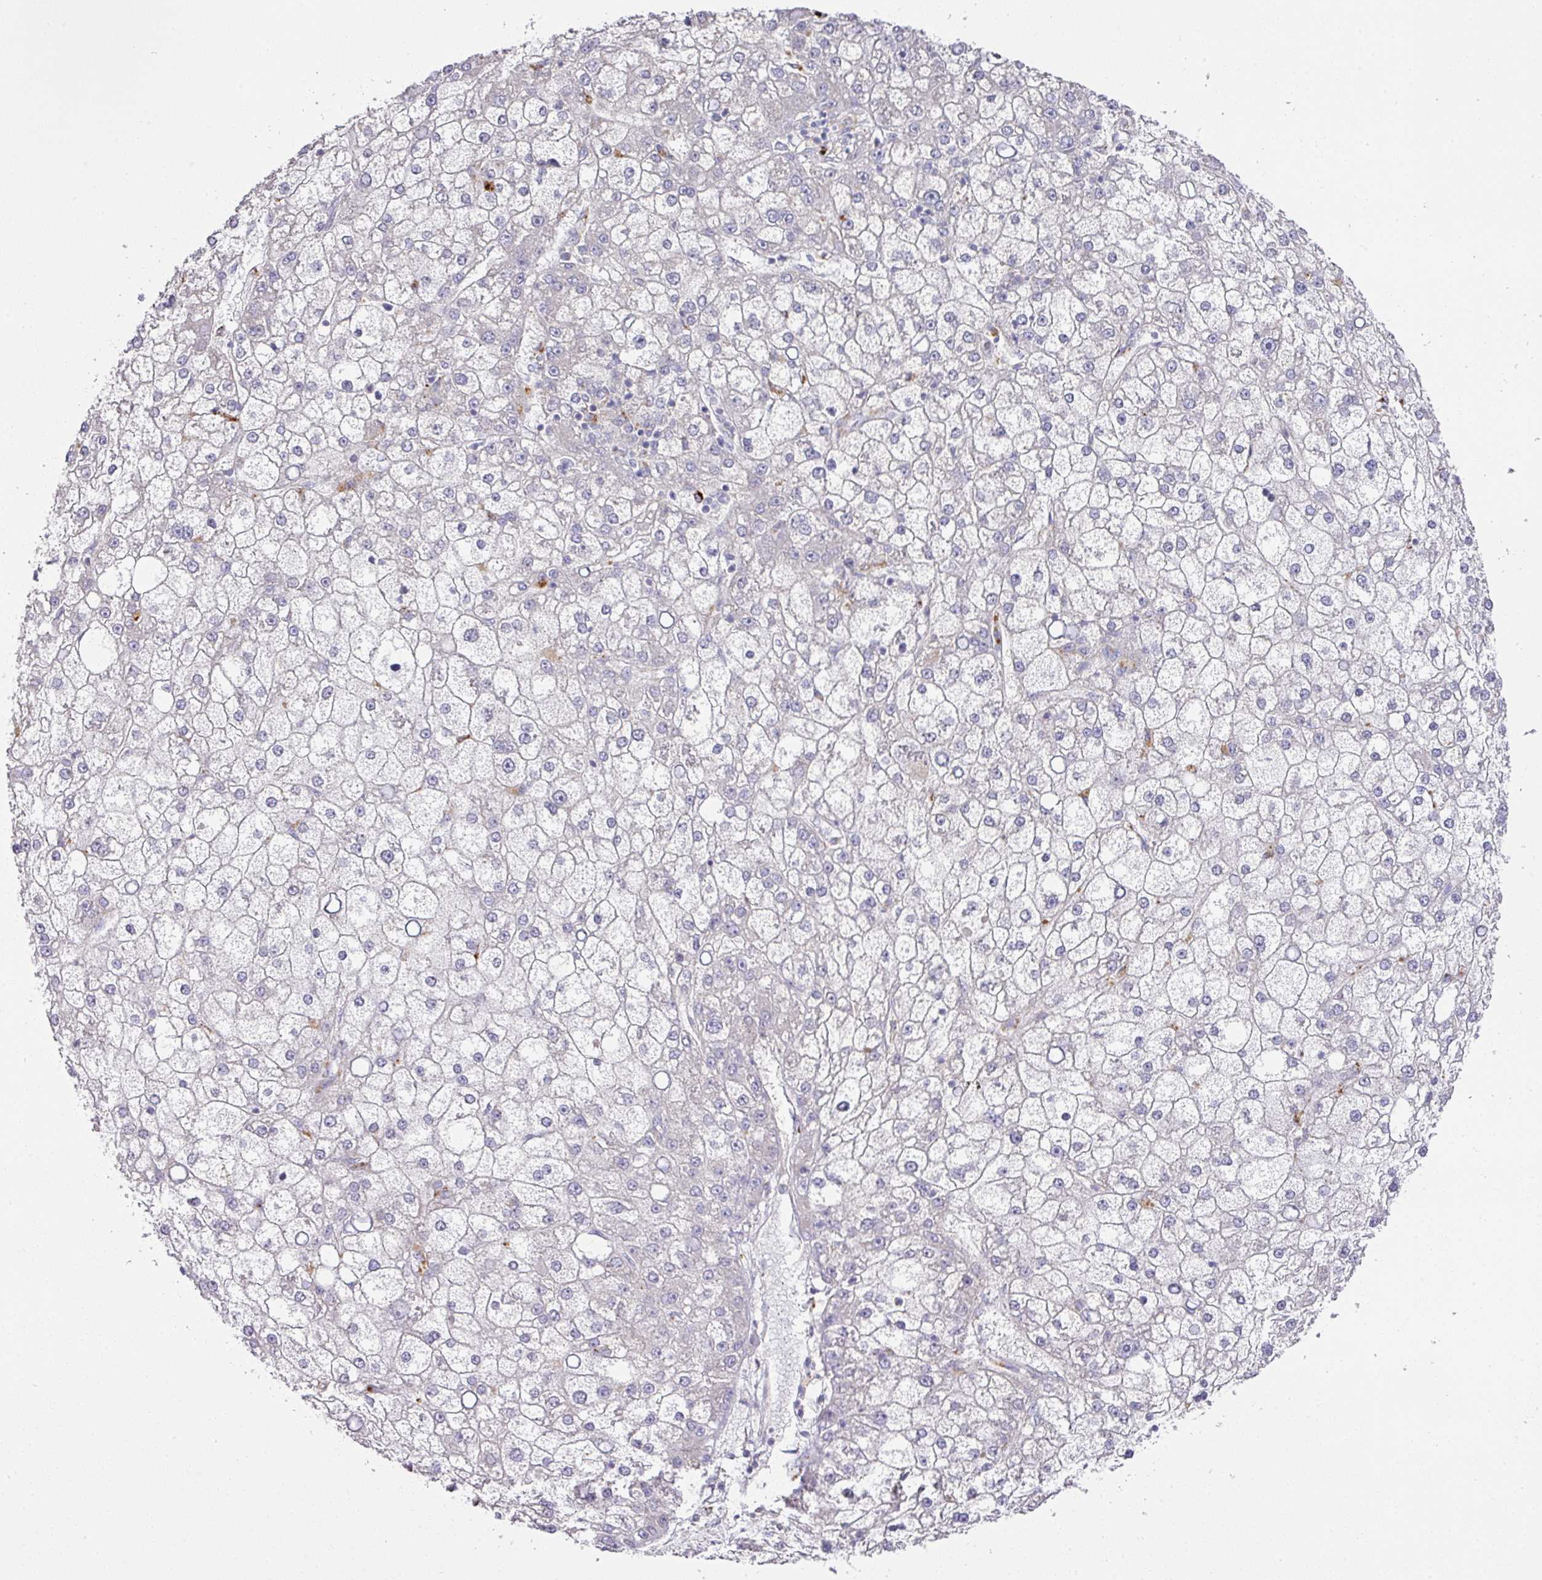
{"staining": {"intensity": "negative", "quantity": "none", "location": "none"}, "tissue": "liver cancer", "cell_type": "Tumor cells", "image_type": "cancer", "snomed": [{"axis": "morphology", "description": "Carcinoma, Hepatocellular, NOS"}, {"axis": "topography", "description": "Liver"}], "caption": "Protein analysis of hepatocellular carcinoma (liver) shows no significant expression in tumor cells.", "gene": "TARM1", "patient": {"sex": "male", "age": 67}}